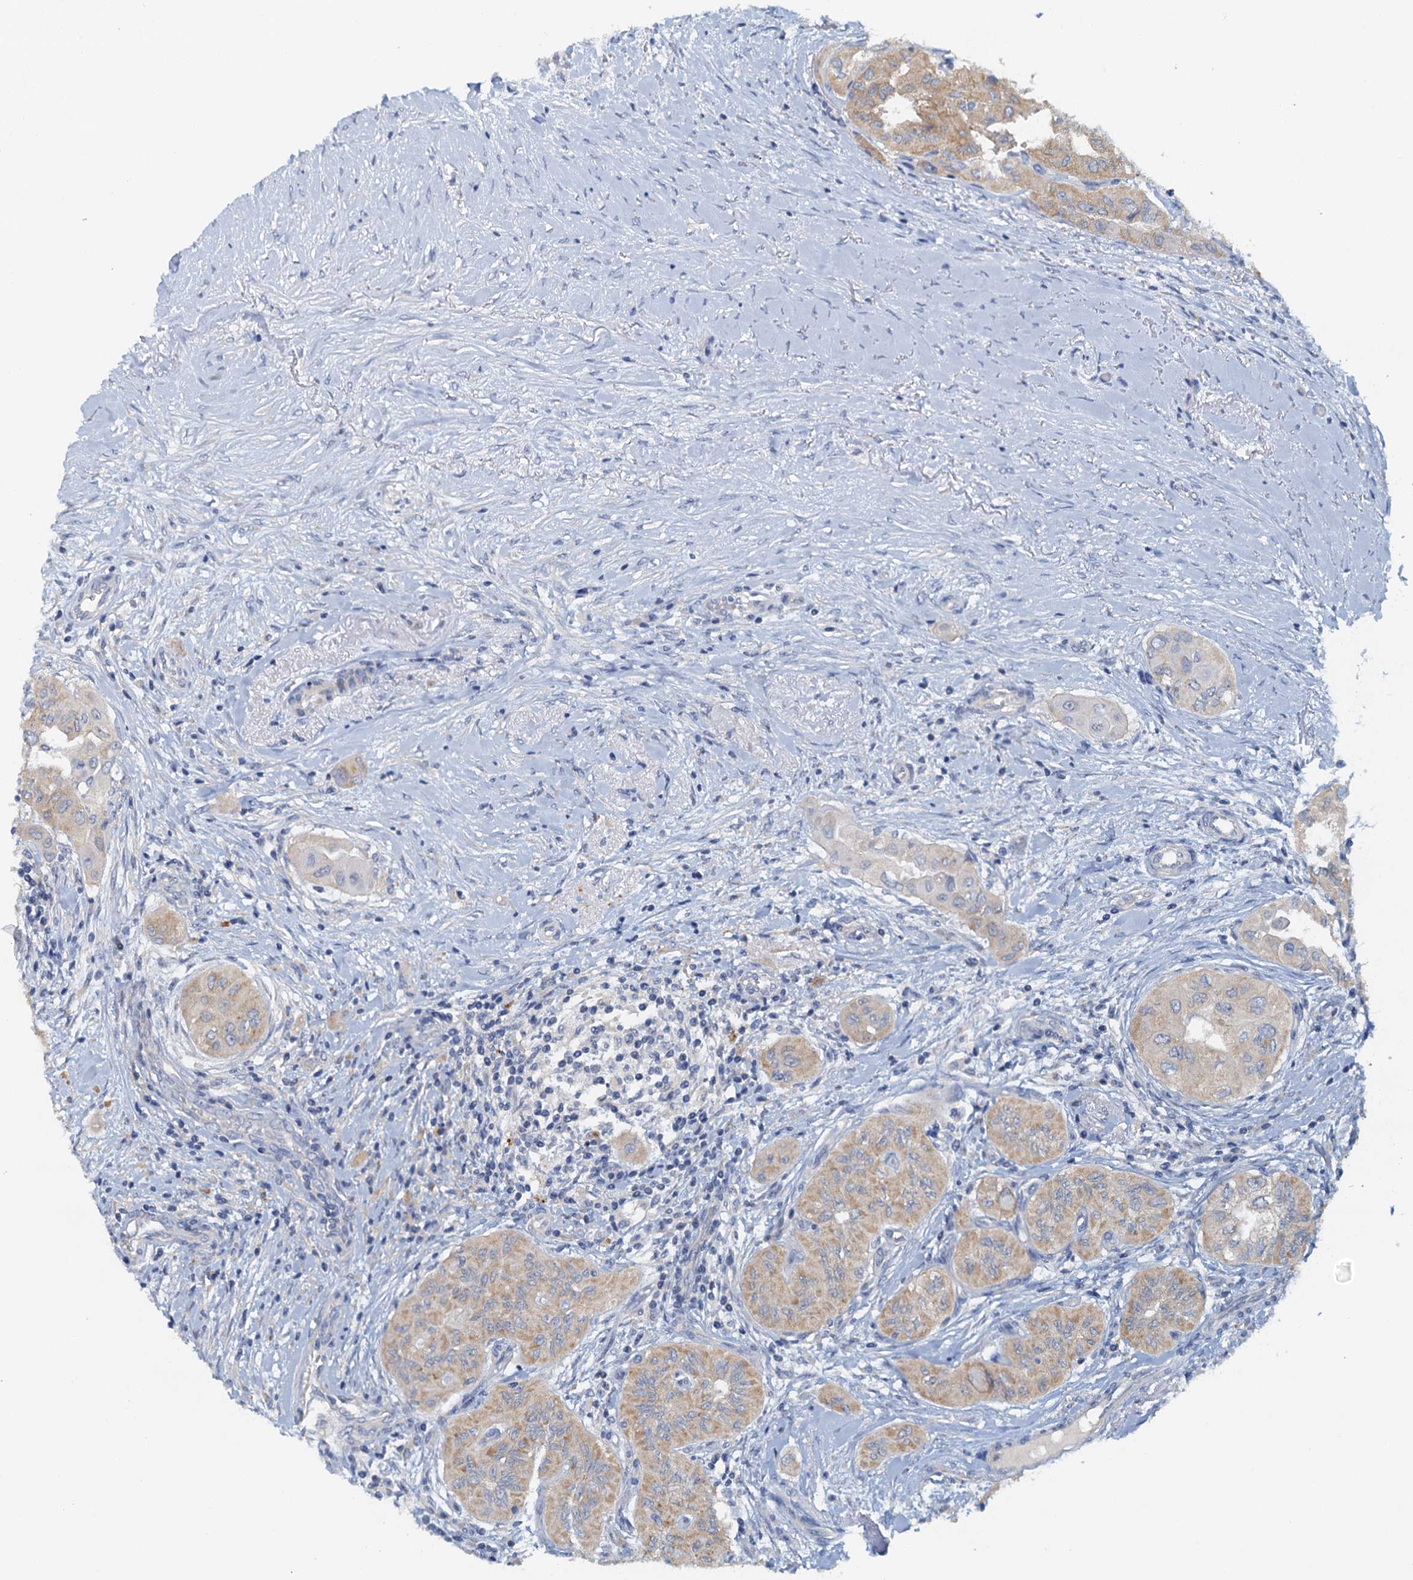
{"staining": {"intensity": "moderate", "quantity": ">75%", "location": "cytoplasmic/membranous"}, "tissue": "thyroid cancer", "cell_type": "Tumor cells", "image_type": "cancer", "snomed": [{"axis": "morphology", "description": "Papillary adenocarcinoma, NOS"}, {"axis": "topography", "description": "Thyroid gland"}], "caption": "Immunohistochemistry of human thyroid cancer exhibits medium levels of moderate cytoplasmic/membranous positivity in about >75% of tumor cells.", "gene": "DTD1", "patient": {"sex": "female", "age": 59}}